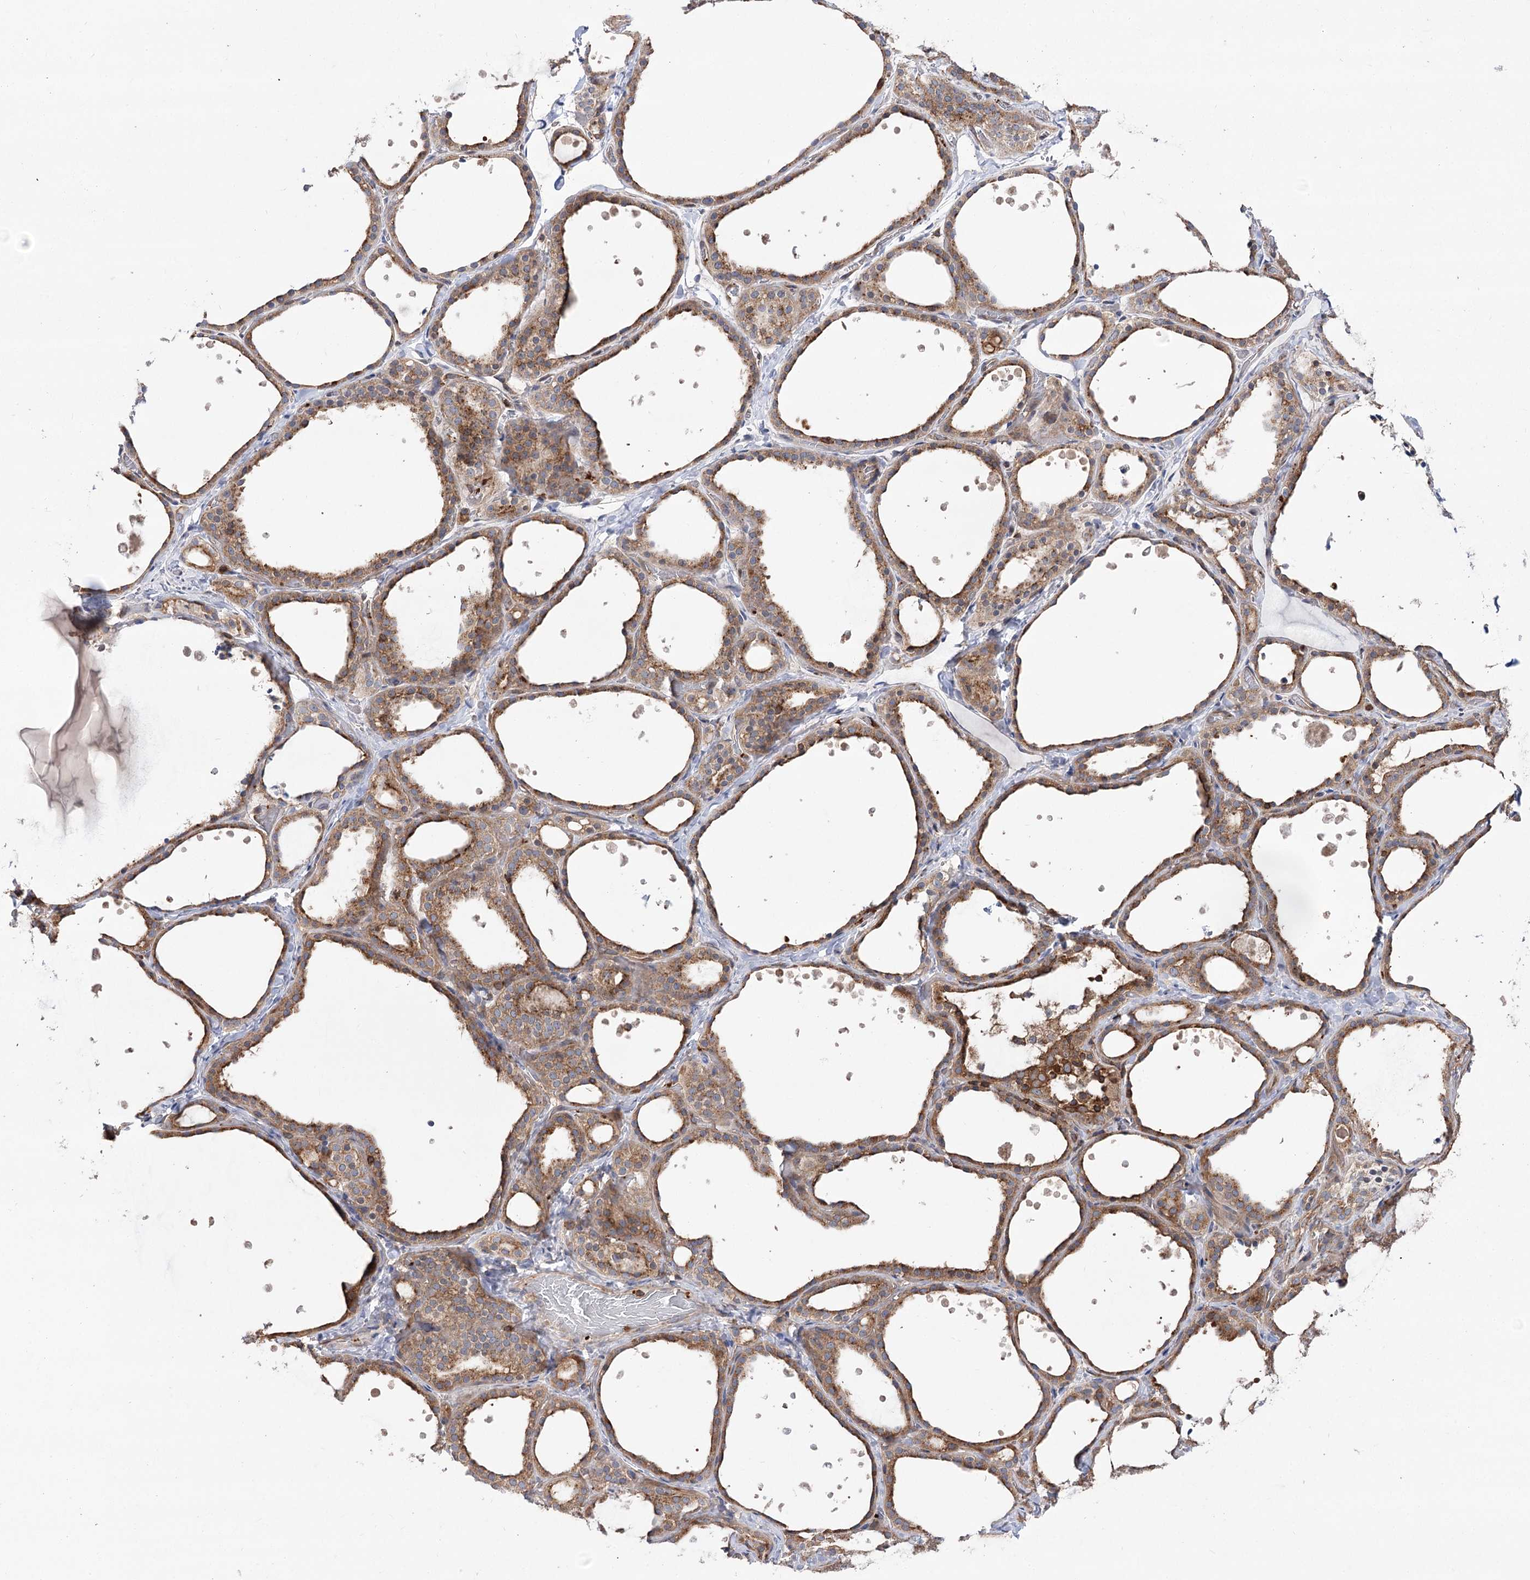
{"staining": {"intensity": "moderate", "quantity": ">75%", "location": "cytoplasmic/membranous"}, "tissue": "thyroid gland", "cell_type": "Glandular cells", "image_type": "normal", "snomed": [{"axis": "morphology", "description": "Normal tissue, NOS"}, {"axis": "topography", "description": "Thyroid gland"}], "caption": "A high-resolution histopathology image shows immunohistochemistry staining of benign thyroid gland, which demonstrates moderate cytoplasmic/membranous staining in approximately >75% of glandular cells.", "gene": "VPS37B", "patient": {"sex": "female", "age": 44}}